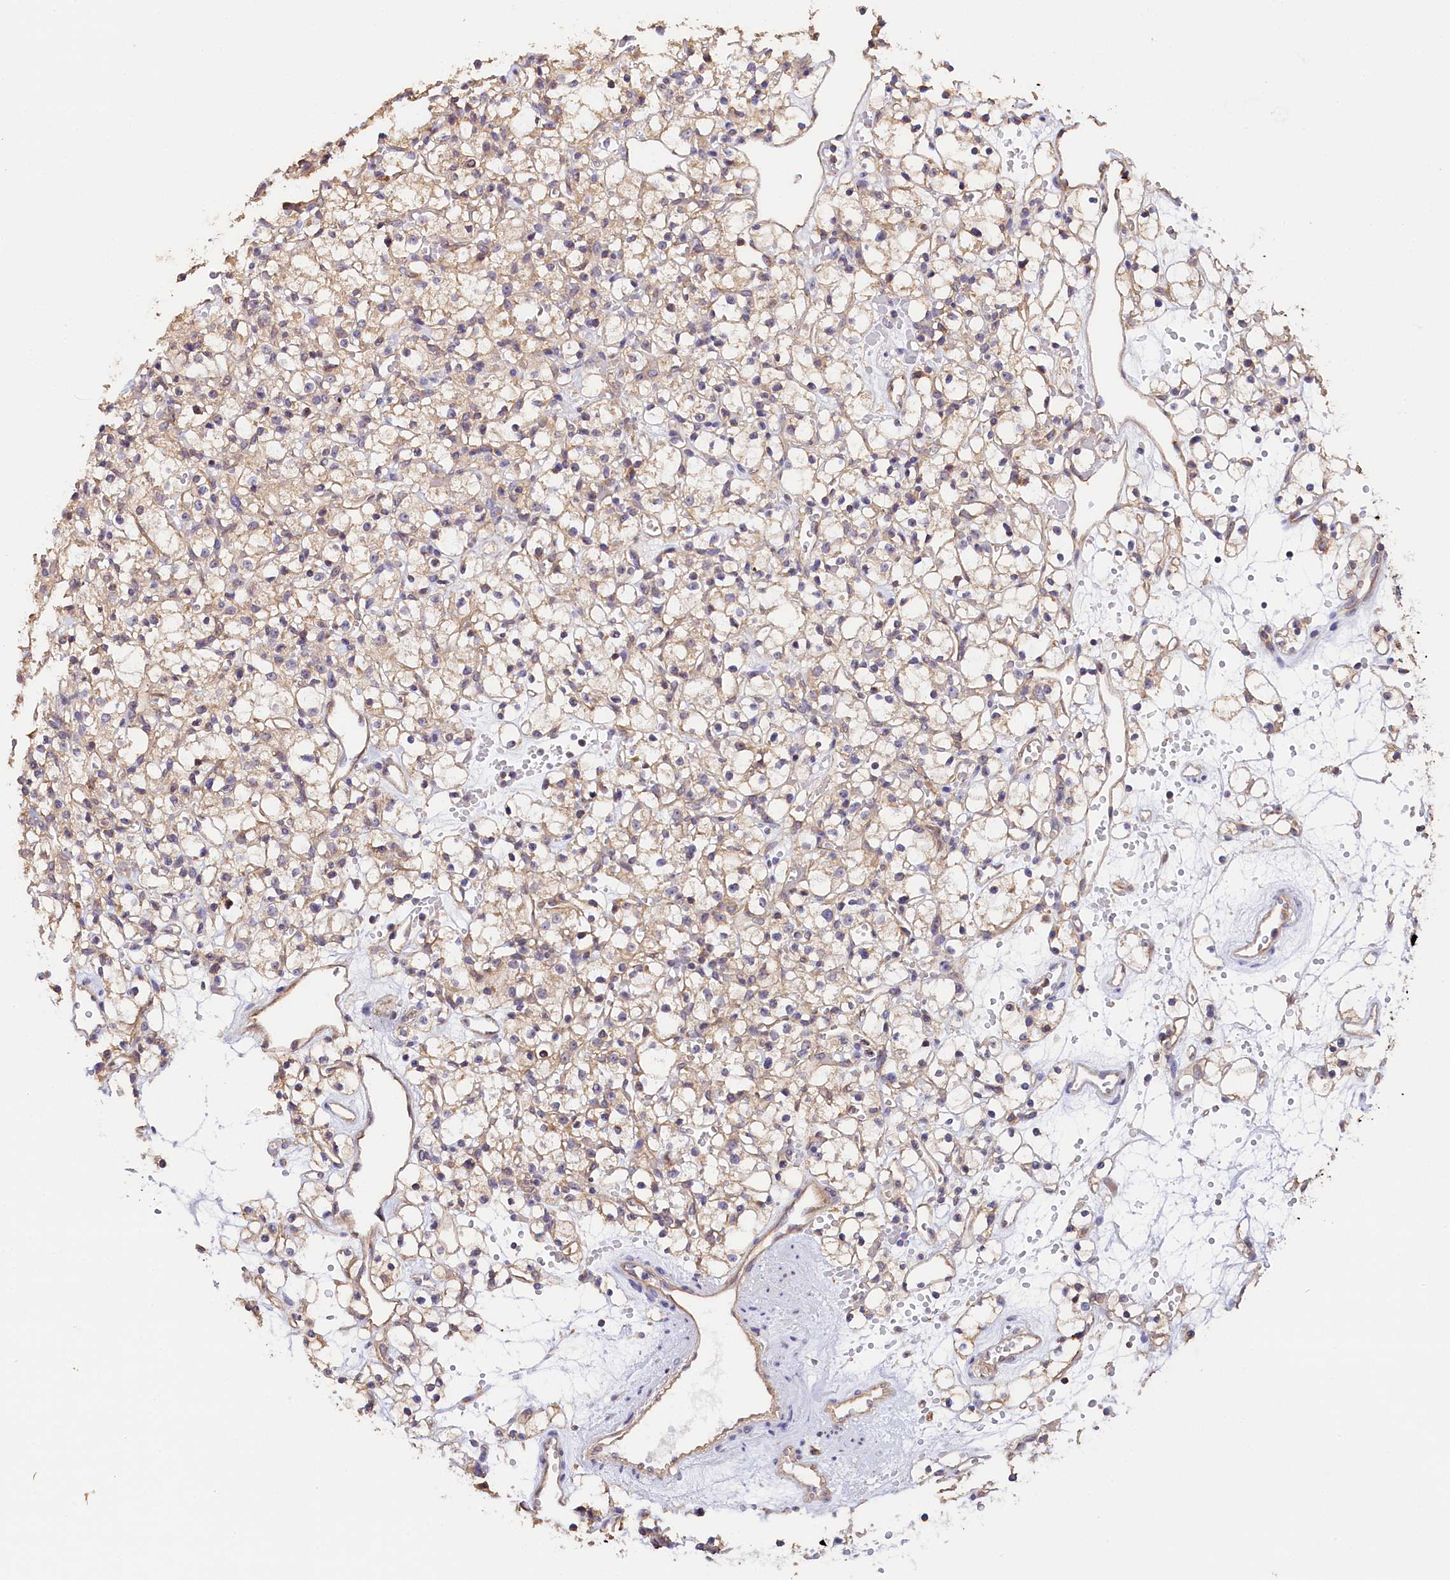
{"staining": {"intensity": "negative", "quantity": "none", "location": "none"}, "tissue": "renal cancer", "cell_type": "Tumor cells", "image_type": "cancer", "snomed": [{"axis": "morphology", "description": "Adenocarcinoma, NOS"}, {"axis": "topography", "description": "Kidney"}], "caption": "DAB (3,3'-diaminobenzidine) immunohistochemical staining of human adenocarcinoma (renal) shows no significant staining in tumor cells.", "gene": "KATNB1", "patient": {"sex": "female", "age": 59}}